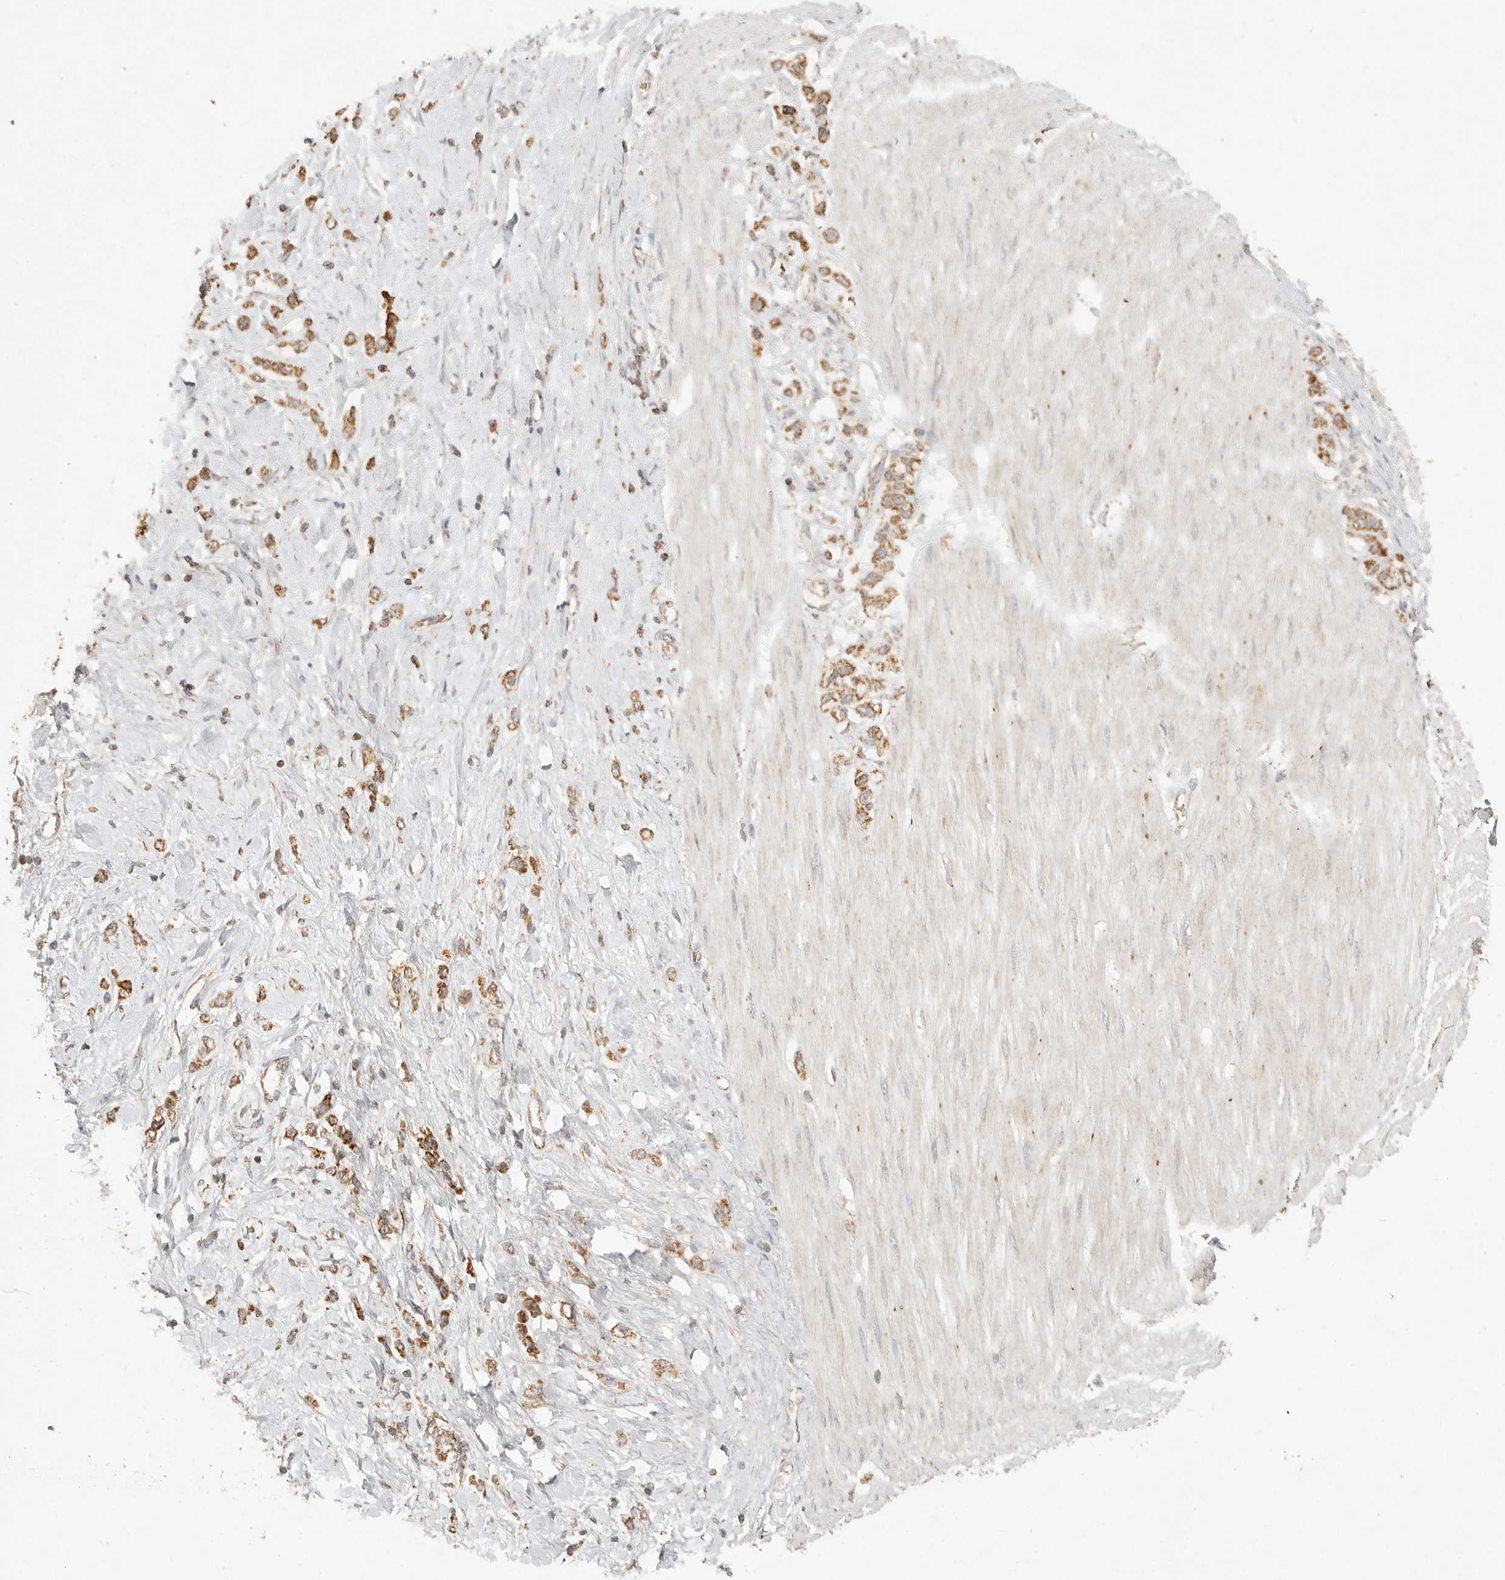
{"staining": {"intensity": "moderate", "quantity": ">75%", "location": "cytoplasmic/membranous"}, "tissue": "stomach cancer", "cell_type": "Tumor cells", "image_type": "cancer", "snomed": [{"axis": "morphology", "description": "Adenocarcinoma, NOS"}, {"axis": "topography", "description": "Stomach"}], "caption": "A high-resolution histopathology image shows immunohistochemistry (IHC) staining of stomach cancer, which shows moderate cytoplasmic/membranous positivity in about >75% of tumor cells.", "gene": "MRPL55", "patient": {"sex": "female", "age": 65}}